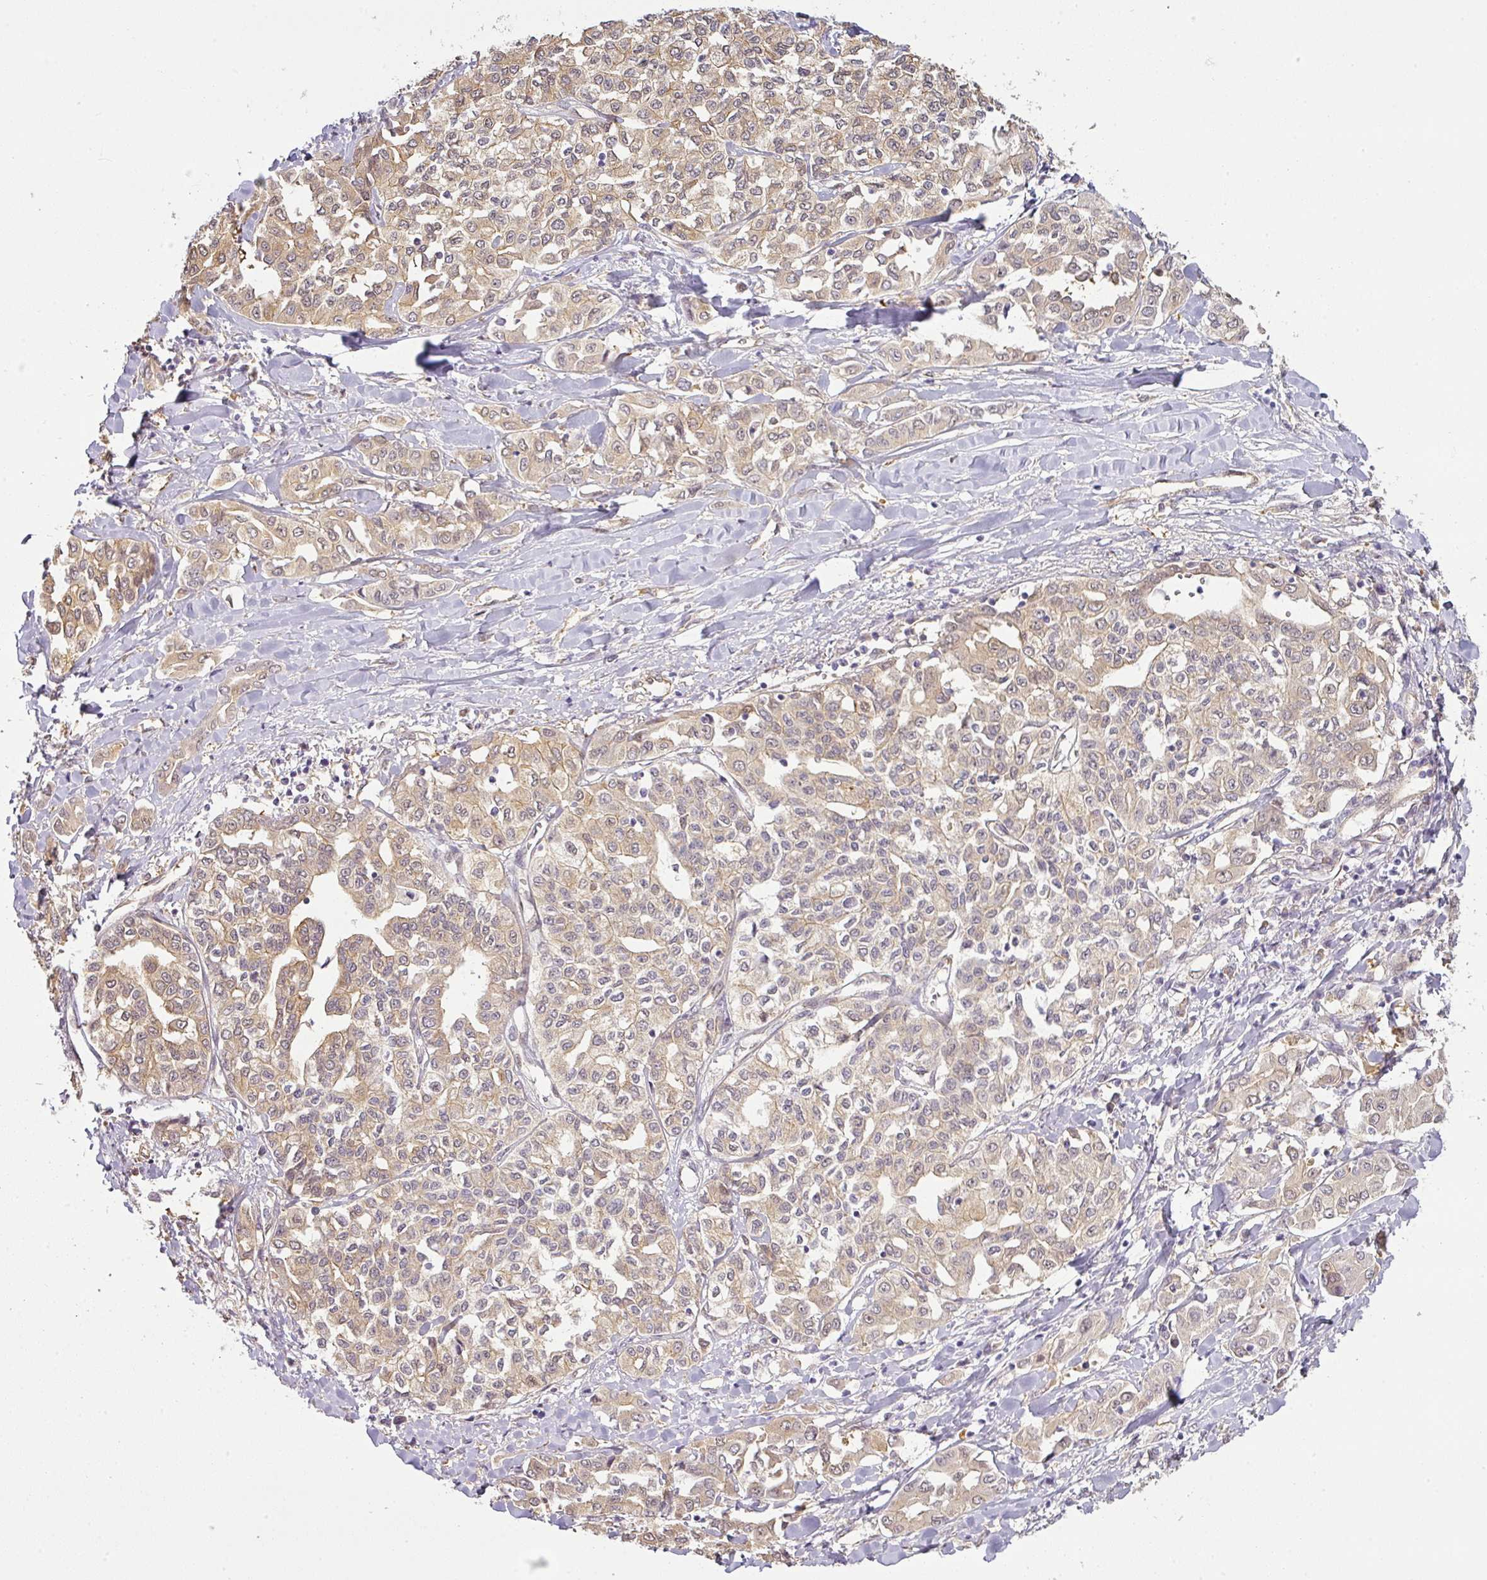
{"staining": {"intensity": "weak", "quantity": "25%-75%", "location": "cytoplasmic/membranous"}, "tissue": "liver cancer", "cell_type": "Tumor cells", "image_type": "cancer", "snomed": [{"axis": "morphology", "description": "Cholangiocarcinoma"}, {"axis": "topography", "description": "Liver"}], "caption": "Immunohistochemistry histopathology image of neoplastic tissue: liver cancer stained using immunohistochemistry shows low levels of weak protein expression localized specifically in the cytoplasmic/membranous of tumor cells, appearing as a cytoplasmic/membranous brown color.", "gene": "ANKRD18A", "patient": {"sex": "female", "age": 77}}